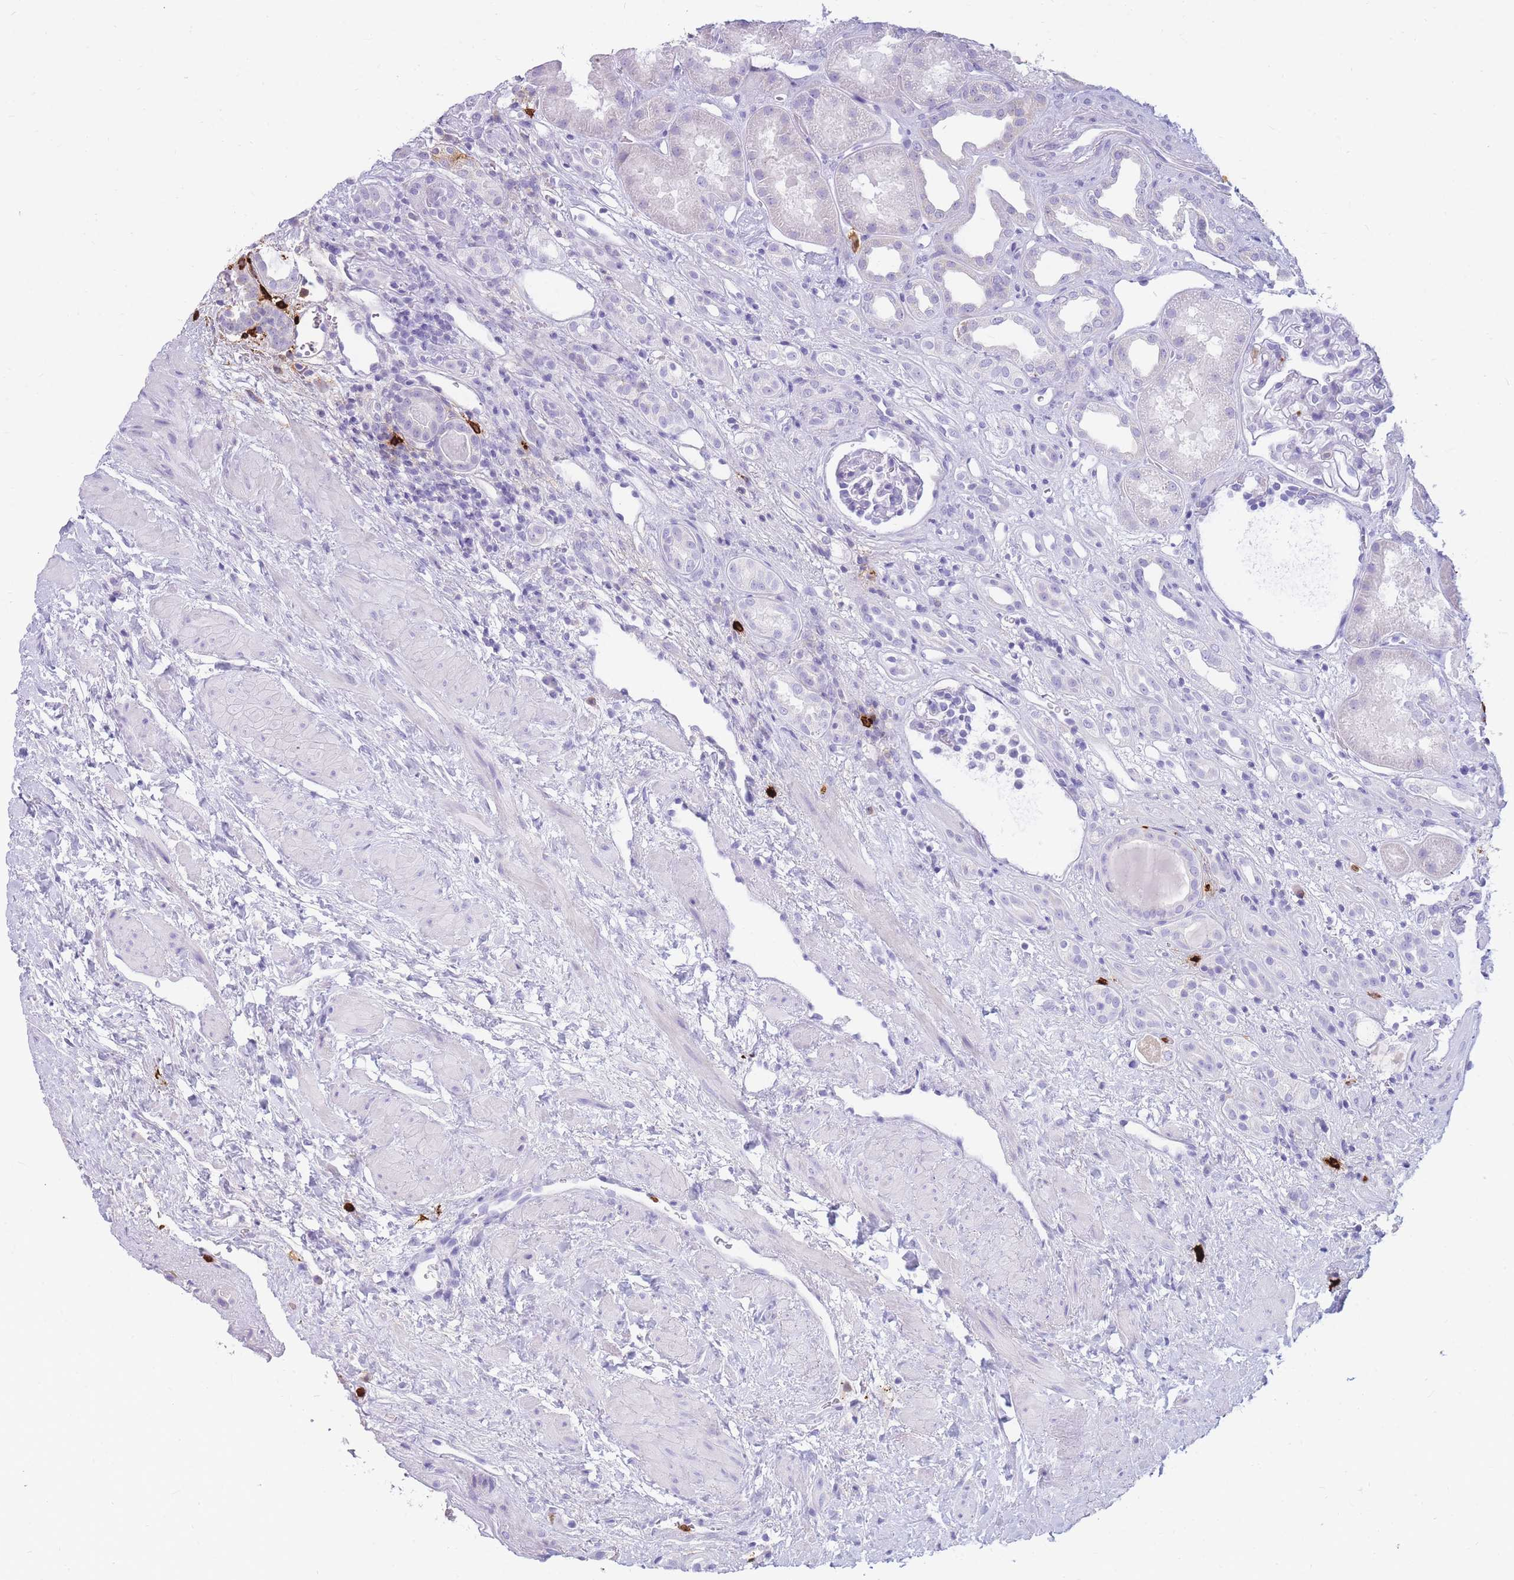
{"staining": {"intensity": "negative", "quantity": "none", "location": "none"}, "tissue": "kidney", "cell_type": "Cells in glomeruli", "image_type": "normal", "snomed": [{"axis": "morphology", "description": "Normal tissue, NOS"}, {"axis": "topography", "description": "Kidney"}], "caption": "A micrograph of kidney stained for a protein exhibits no brown staining in cells in glomeruli. Nuclei are stained in blue.", "gene": "TPSAB1", "patient": {"sex": "male", "age": 61}}